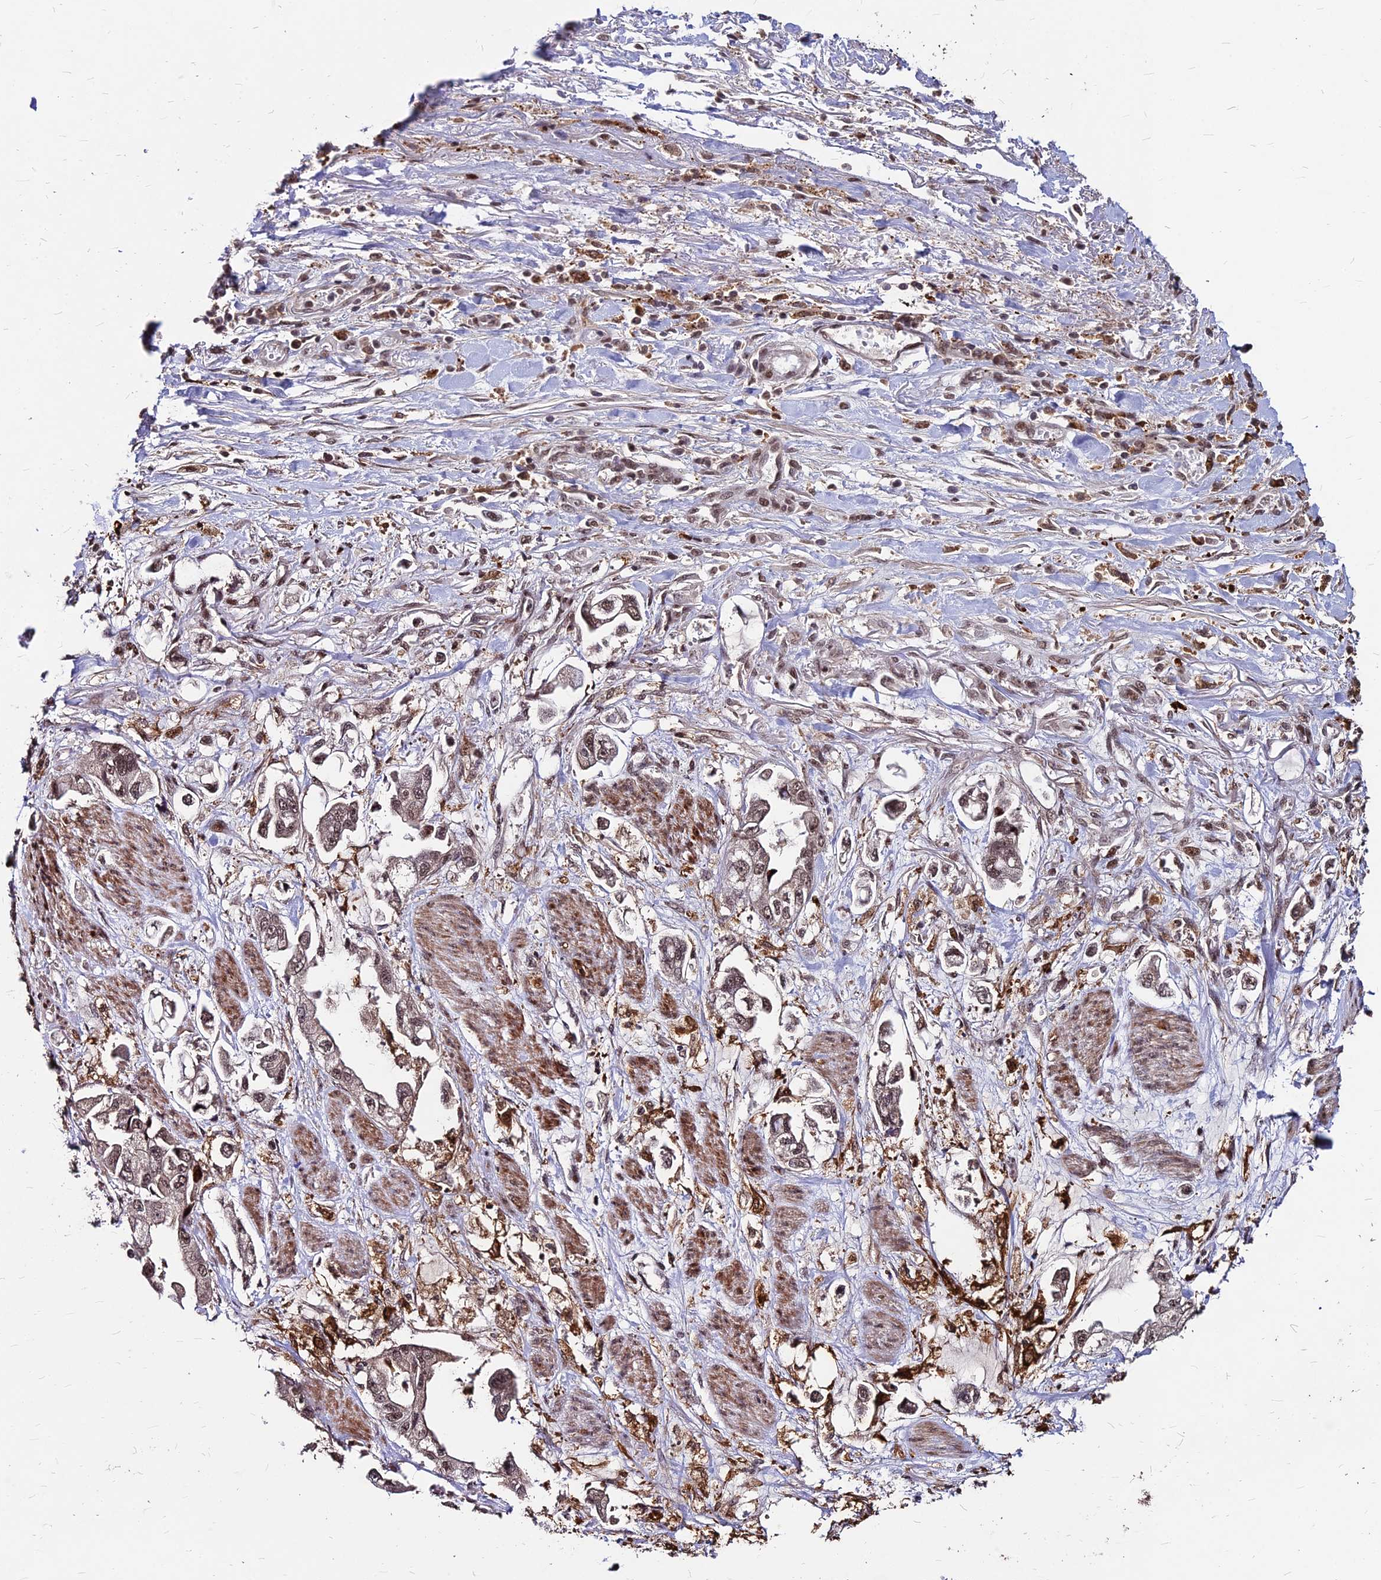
{"staining": {"intensity": "moderate", "quantity": ">75%", "location": "nuclear"}, "tissue": "stomach cancer", "cell_type": "Tumor cells", "image_type": "cancer", "snomed": [{"axis": "morphology", "description": "Adenocarcinoma, NOS"}, {"axis": "topography", "description": "Stomach"}], "caption": "Protein staining displays moderate nuclear positivity in about >75% of tumor cells in adenocarcinoma (stomach). (DAB = brown stain, brightfield microscopy at high magnification).", "gene": "ZBED4", "patient": {"sex": "male", "age": 62}}